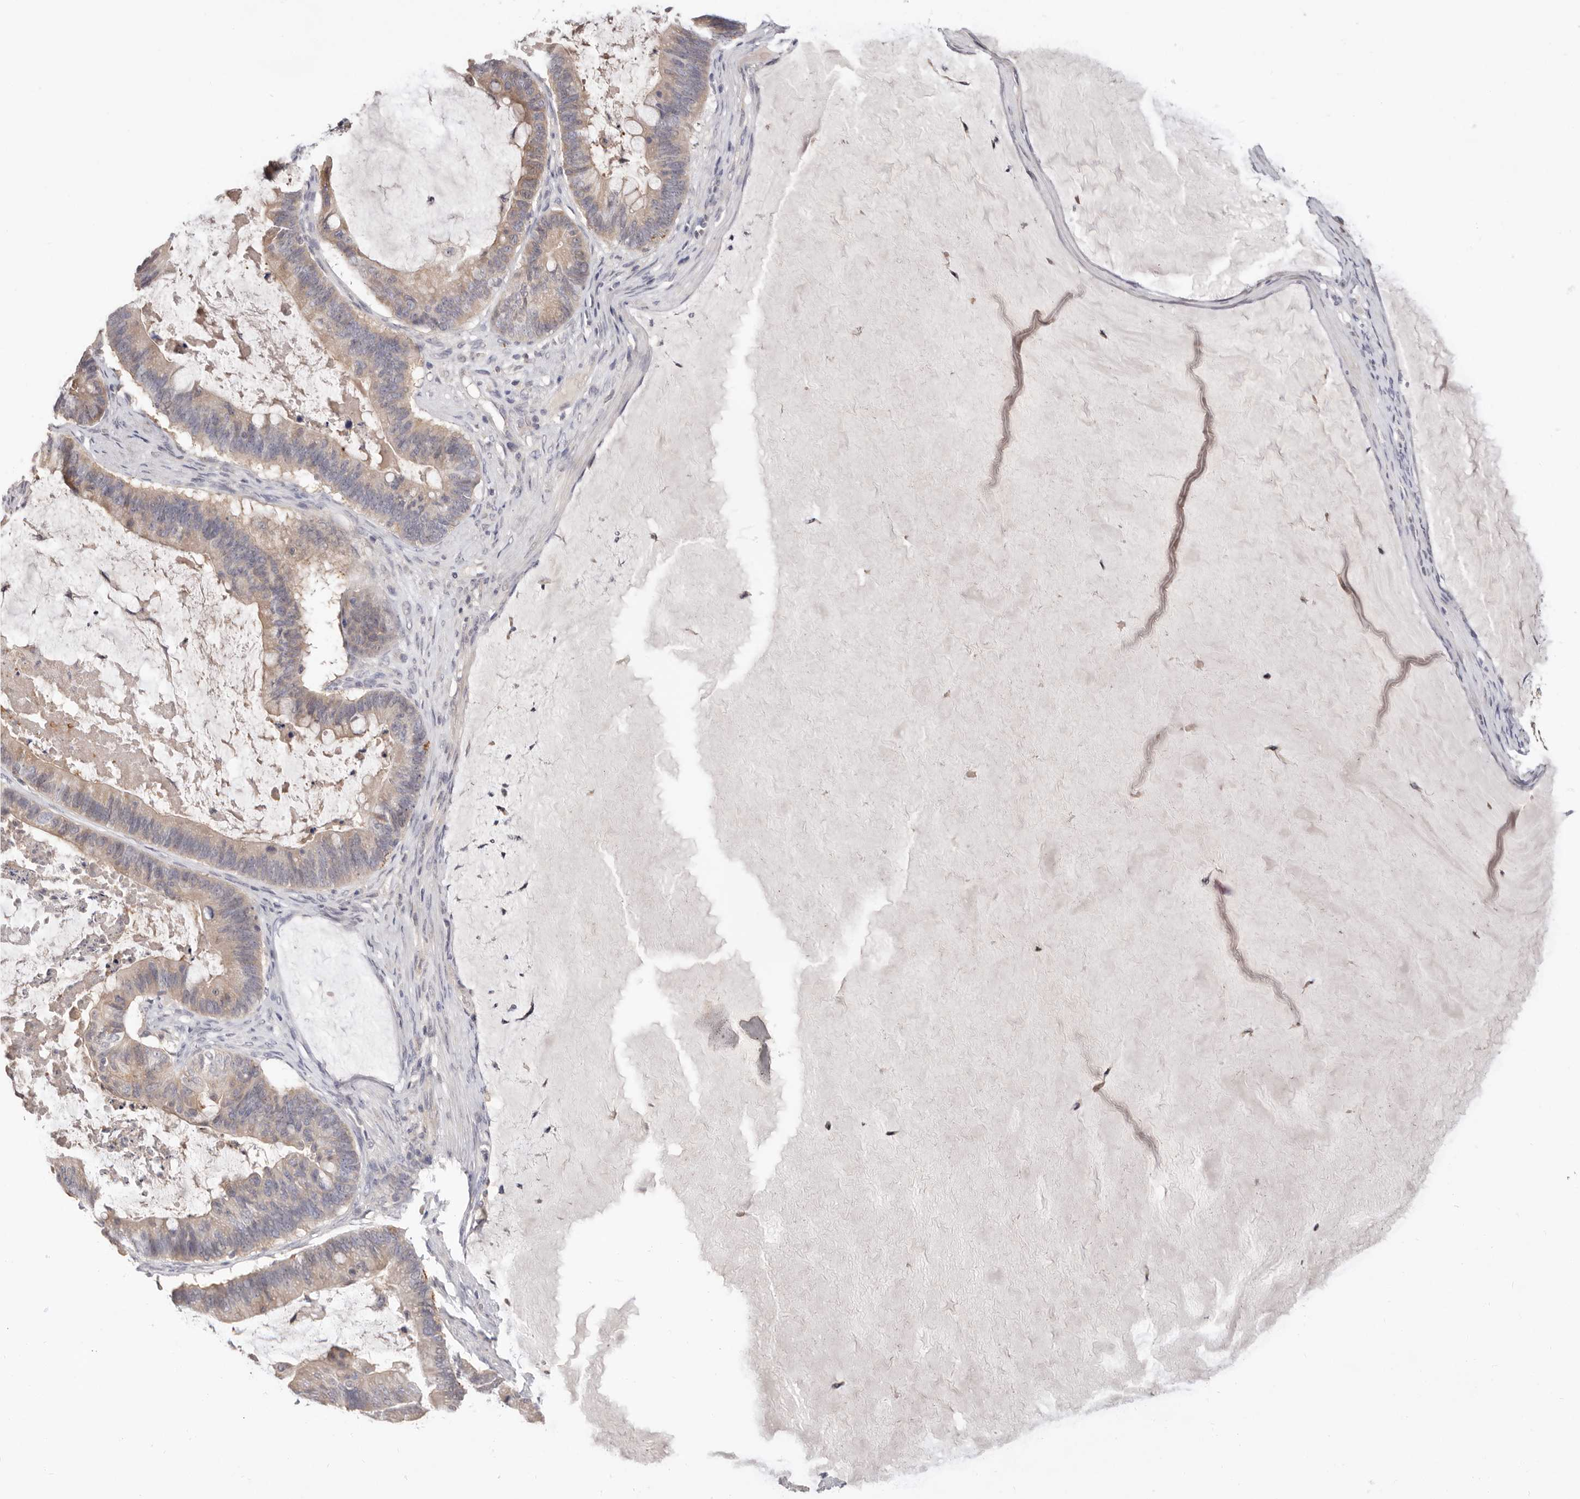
{"staining": {"intensity": "weak", "quantity": "25%-75%", "location": "cytoplasmic/membranous"}, "tissue": "ovarian cancer", "cell_type": "Tumor cells", "image_type": "cancer", "snomed": [{"axis": "morphology", "description": "Cystadenocarcinoma, mucinous, NOS"}, {"axis": "topography", "description": "Ovary"}], "caption": "There is low levels of weak cytoplasmic/membranous positivity in tumor cells of mucinous cystadenocarcinoma (ovarian), as demonstrated by immunohistochemical staining (brown color).", "gene": "DOP1A", "patient": {"sex": "female", "age": 61}}